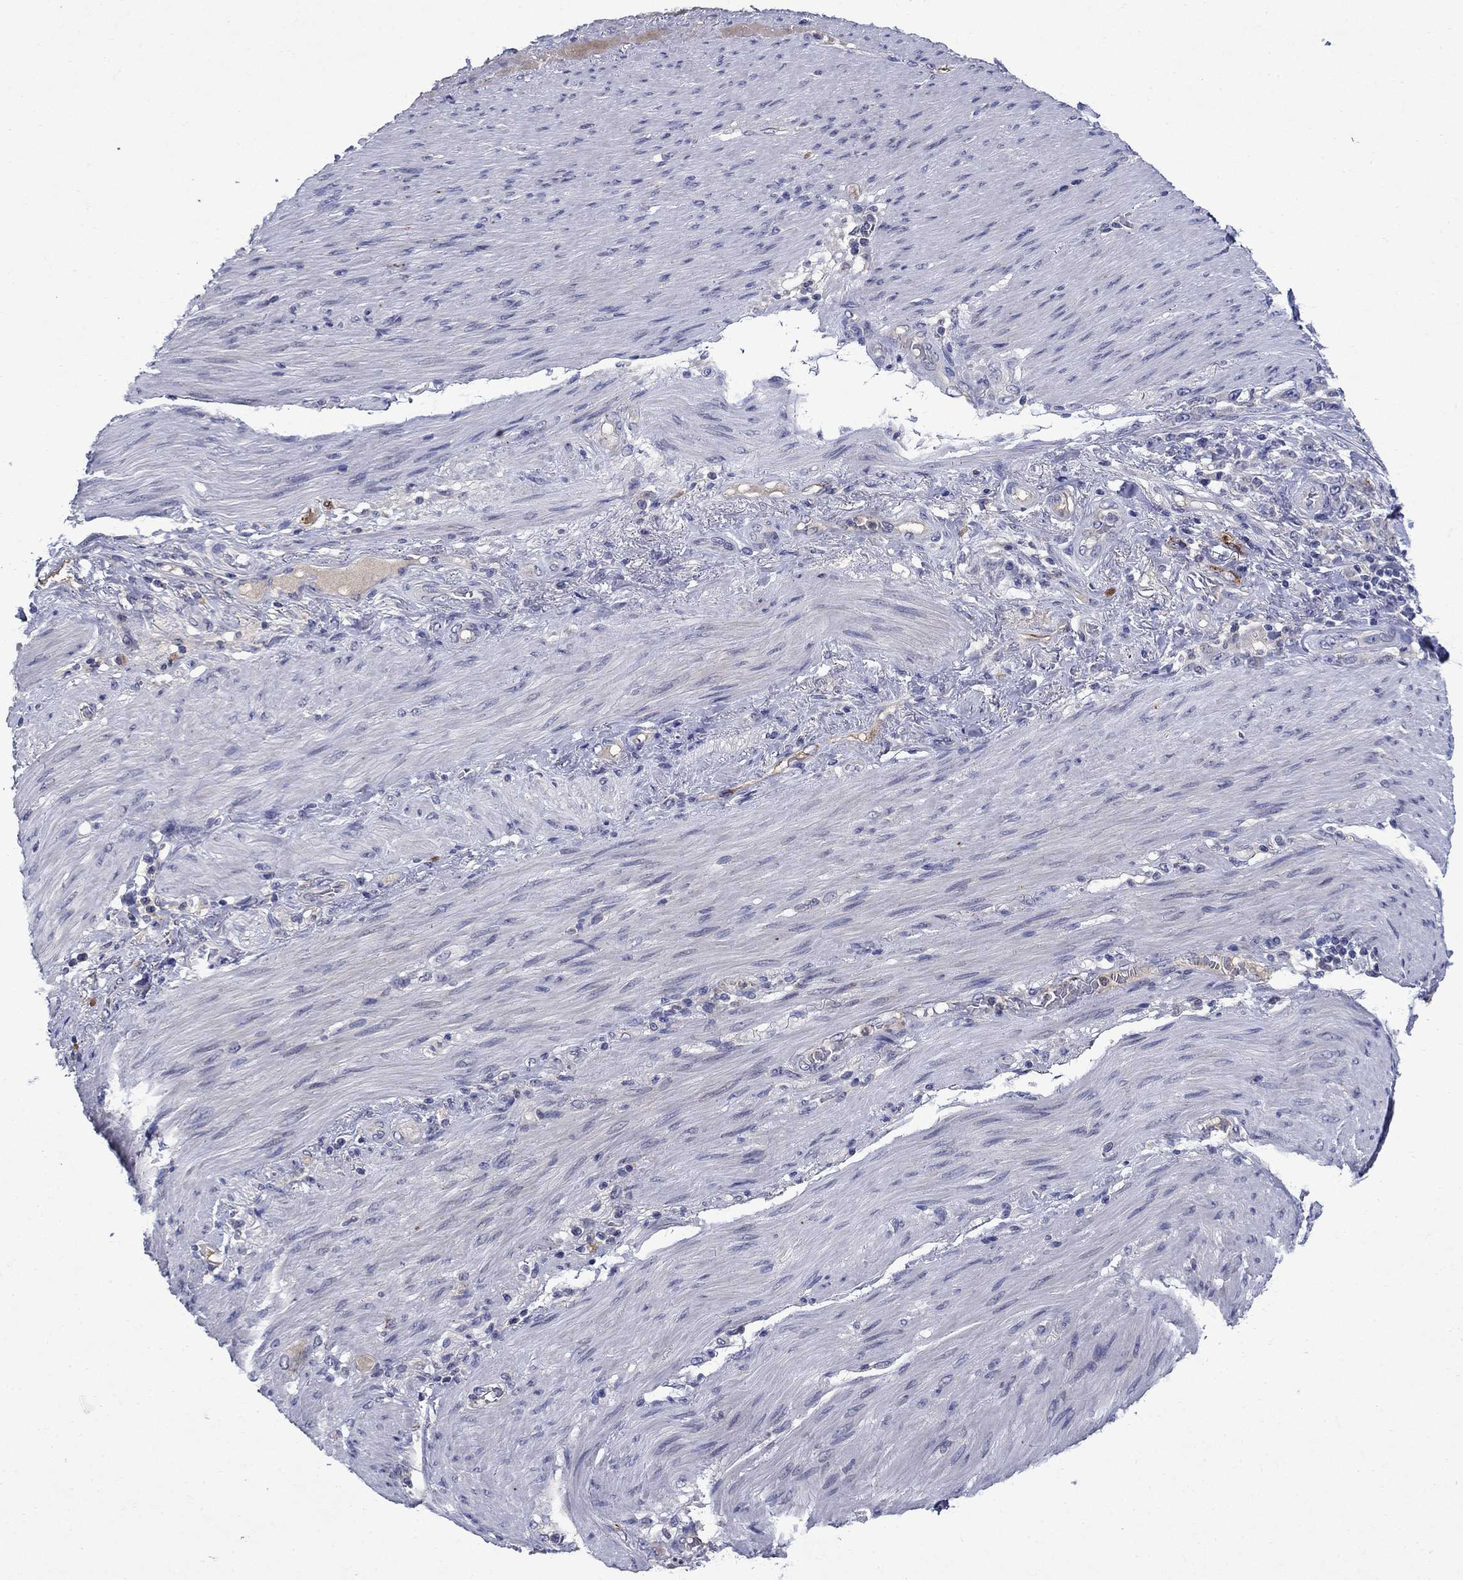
{"staining": {"intensity": "negative", "quantity": "none", "location": "none"}, "tissue": "stomach cancer", "cell_type": "Tumor cells", "image_type": "cancer", "snomed": [{"axis": "morphology", "description": "Normal tissue, NOS"}, {"axis": "morphology", "description": "Adenocarcinoma, NOS"}, {"axis": "topography", "description": "Stomach"}], "caption": "Immunohistochemistry photomicrograph of adenocarcinoma (stomach) stained for a protein (brown), which exhibits no staining in tumor cells.", "gene": "STAB2", "patient": {"sex": "female", "age": 79}}